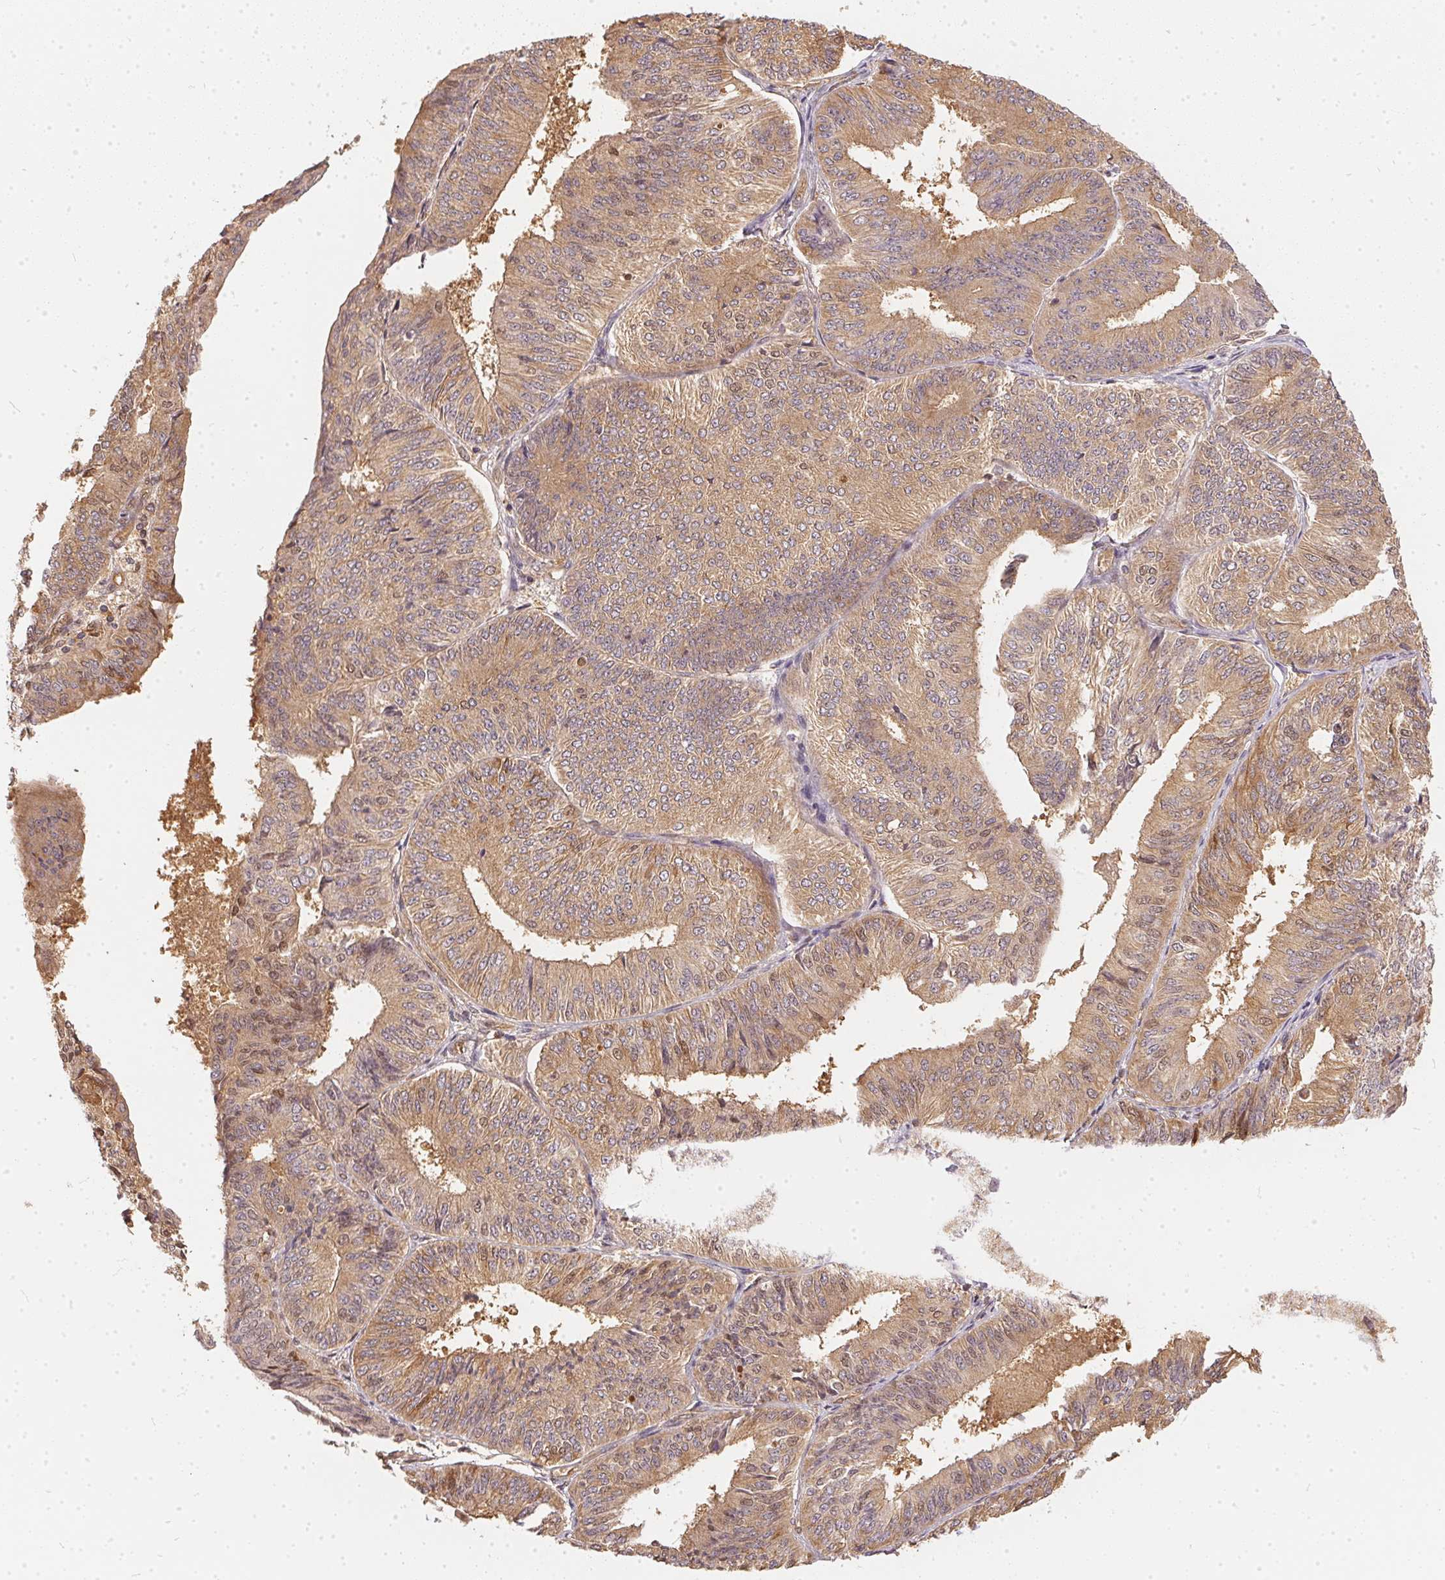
{"staining": {"intensity": "moderate", "quantity": ">75%", "location": "cytoplasmic/membranous"}, "tissue": "endometrial cancer", "cell_type": "Tumor cells", "image_type": "cancer", "snomed": [{"axis": "morphology", "description": "Adenocarcinoma, NOS"}, {"axis": "topography", "description": "Endometrium"}], "caption": "The immunohistochemical stain shows moderate cytoplasmic/membranous expression in tumor cells of endometrial cancer (adenocarcinoma) tissue.", "gene": "BLMH", "patient": {"sex": "female", "age": 58}}